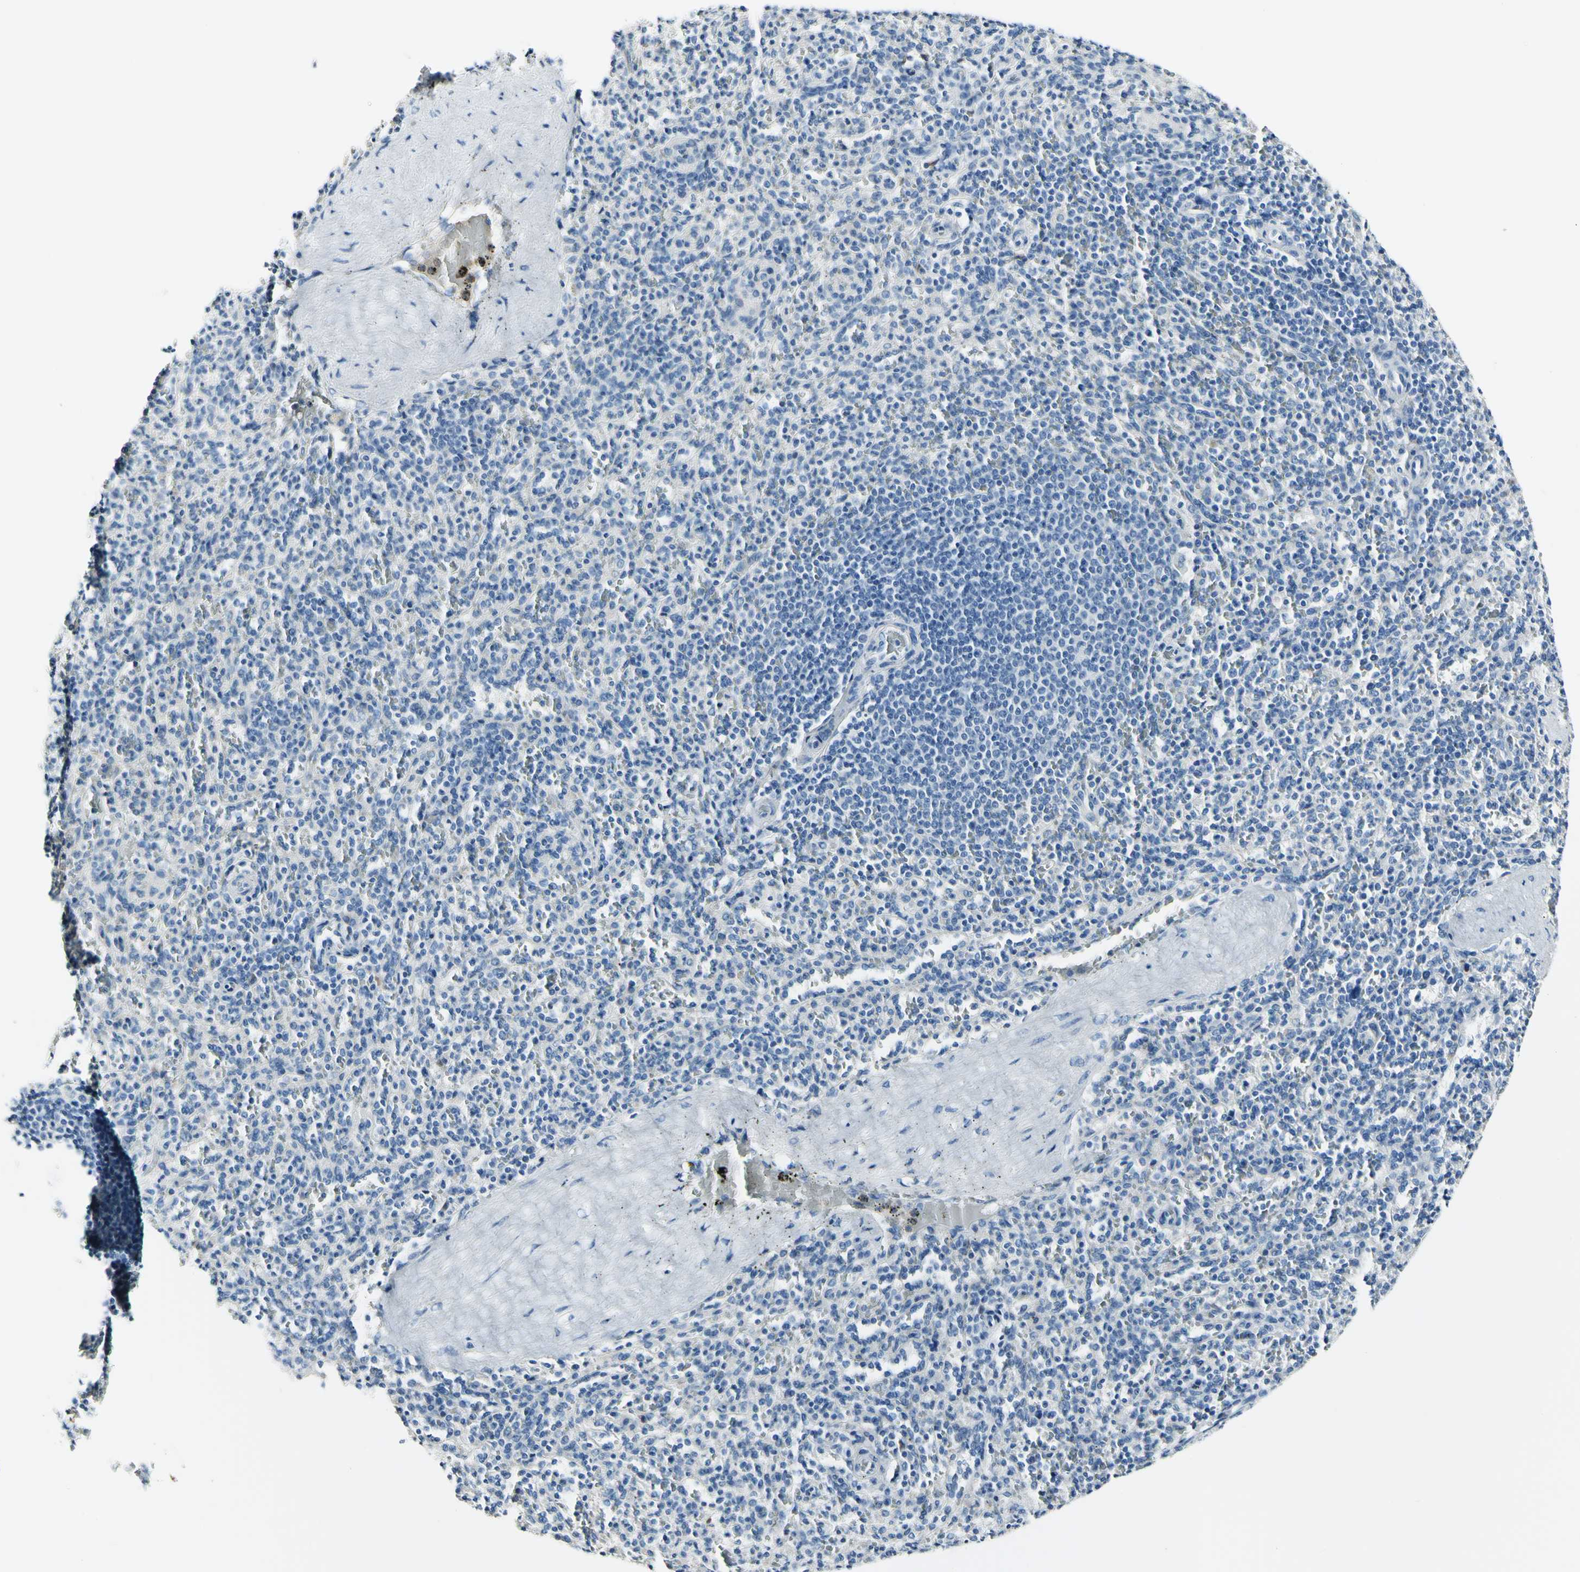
{"staining": {"intensity": "negative", "quantity": "none", "location": "none"}, "tissue": "spleen", "cell_type": "Cells in red pulp", "image_type": "normal", "snomed": [{"axis": "morphology", "description": "Normal tissue, NOS"}, {"axis": "topography", "description": "Spleen"}], "caption": "Immunohistochemical staining of normal human spleen reveals no significant staining in cells in red pulp. (Stains: DAB (3,3'-diaminobenzidine) IHC with hematoxylin counter stain, Microscopy: brightfield microscopy at high magnification).", "gene": "COL6A3", "patient": {"sex": "male", "age": 36}}